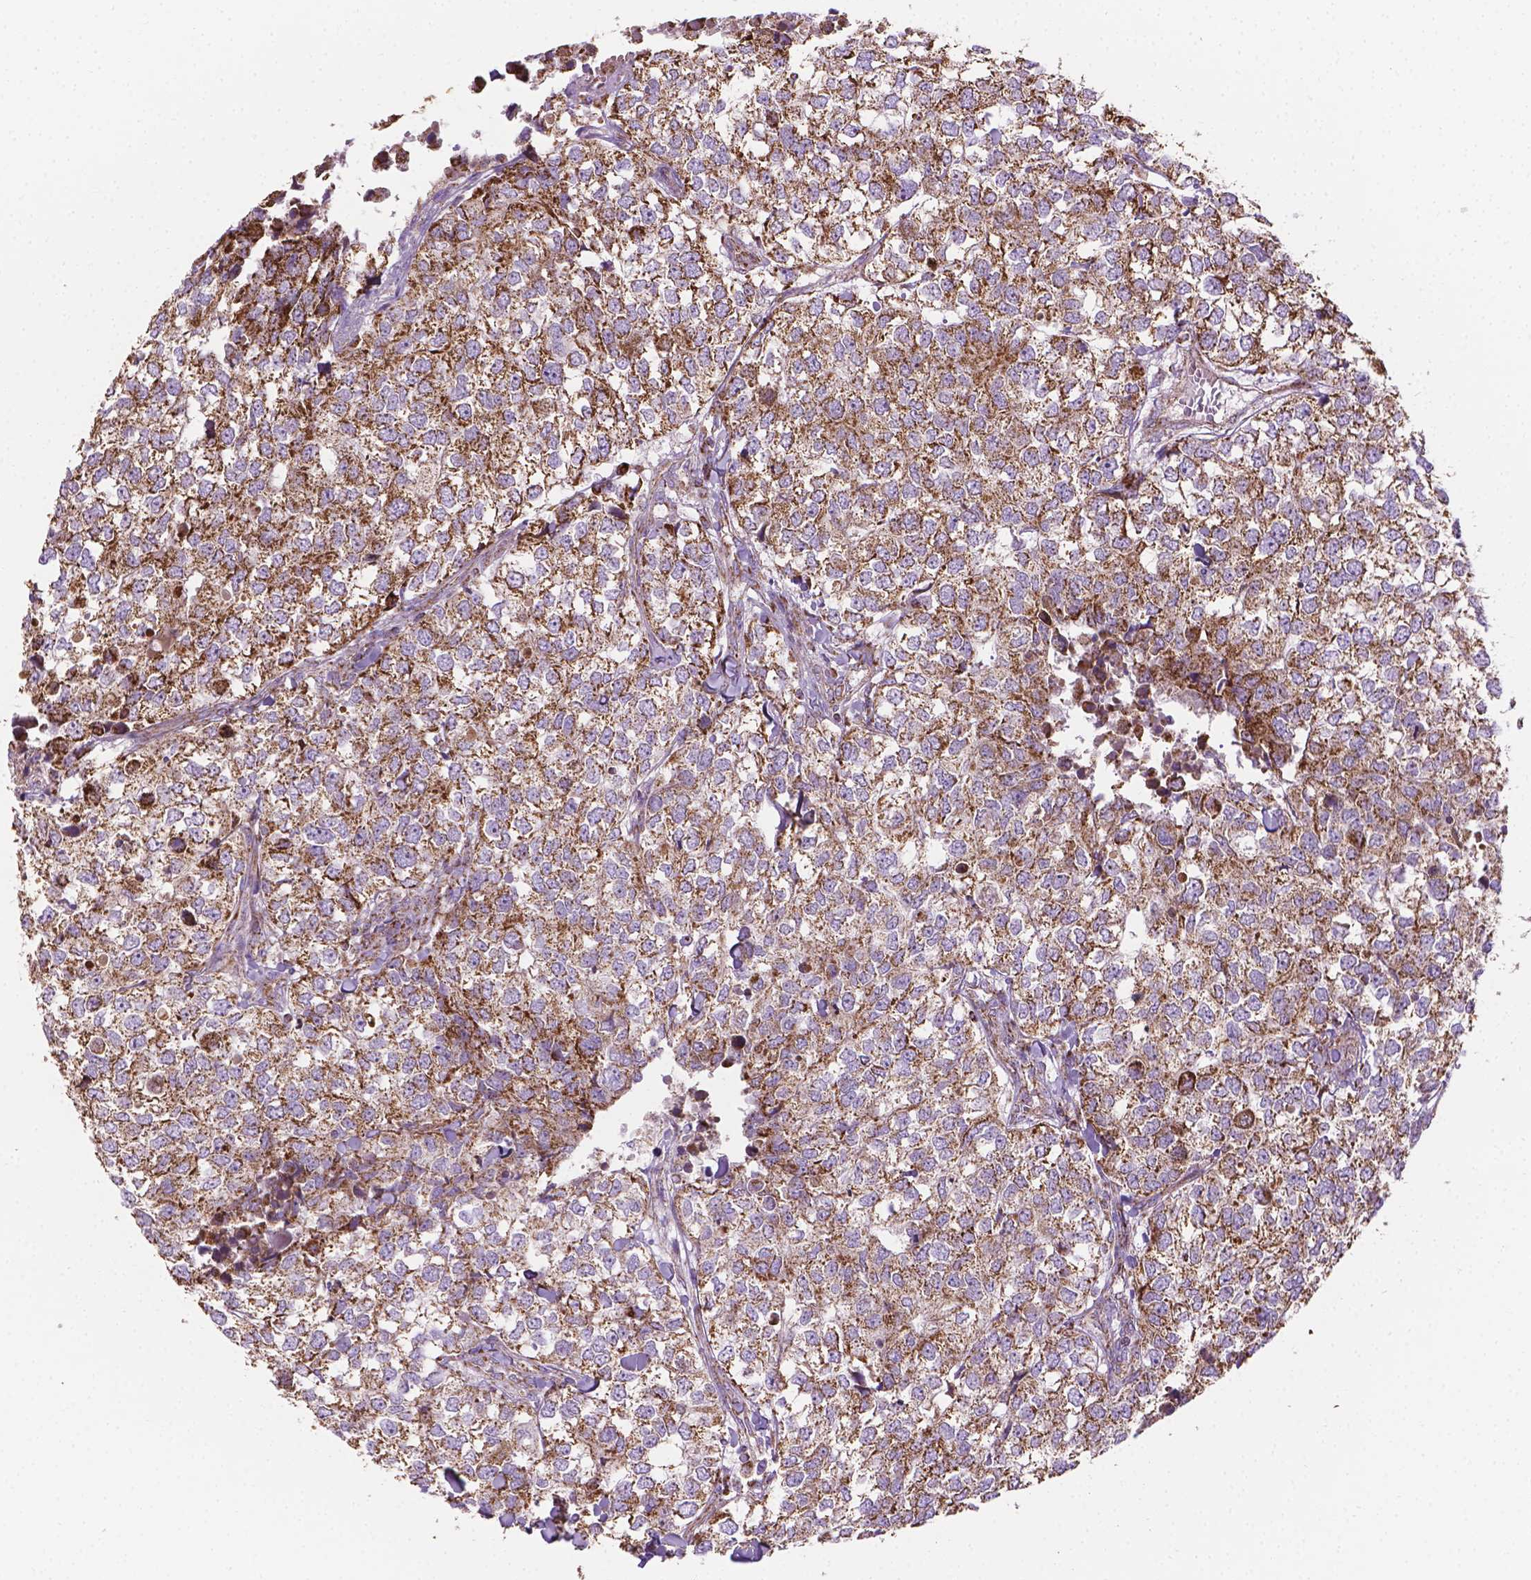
{"staining": {"intensity": "moderate", "quantity": ">75%", "location": "cytoplasmic/membranous"}, "tissue": "breast cancer", "cell_type": "Tumor cells", "image_type": "cancer", "snomed": [{"axis": "morphology", "description": "Duct carcinoma"}, {"axis": "topography", "description": "Breast"}], "caption": "Immunohistochemical staining of human breast cancer reveals moderate cytoplasmic/membranous protein expression in approximately >75% of tumor cells.", "gene": "PIBF1", "patient": {"sex": "female", "age": 30}}